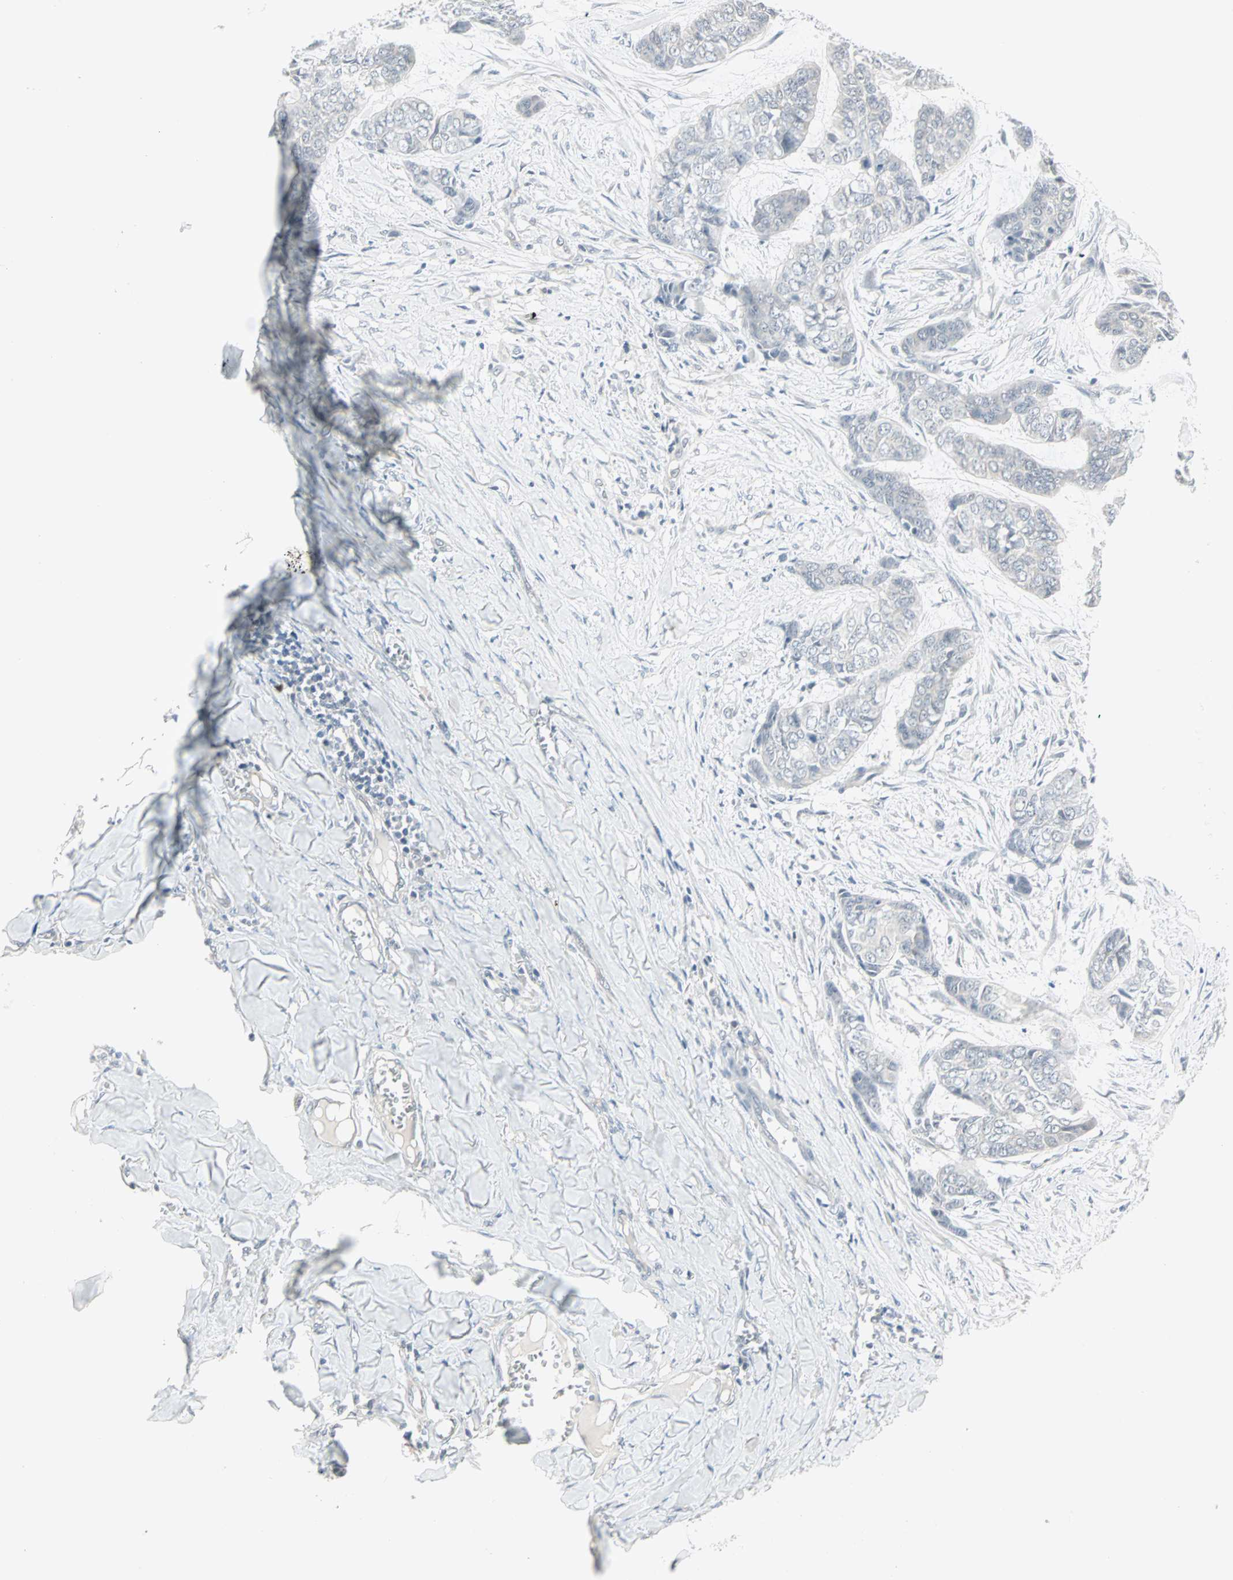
{"staining": {"intensity": "negative", "quantity": "none", "location": "none"}, "tissue": "skin cancer", "cell_type": "Tumor cells", "image_type": "cancer", "snomed": [{"axis": "morphology", "description": "Basal cell carcinoma"}, {"axis": "topography", "description": "Skin"}], "caption": "Micrograph shows no protein staining in tumor cells of basal cell carcinoma (skin) tissue.", "gene": "PTPA", "patient": {"sex": "female", "age": 64}}